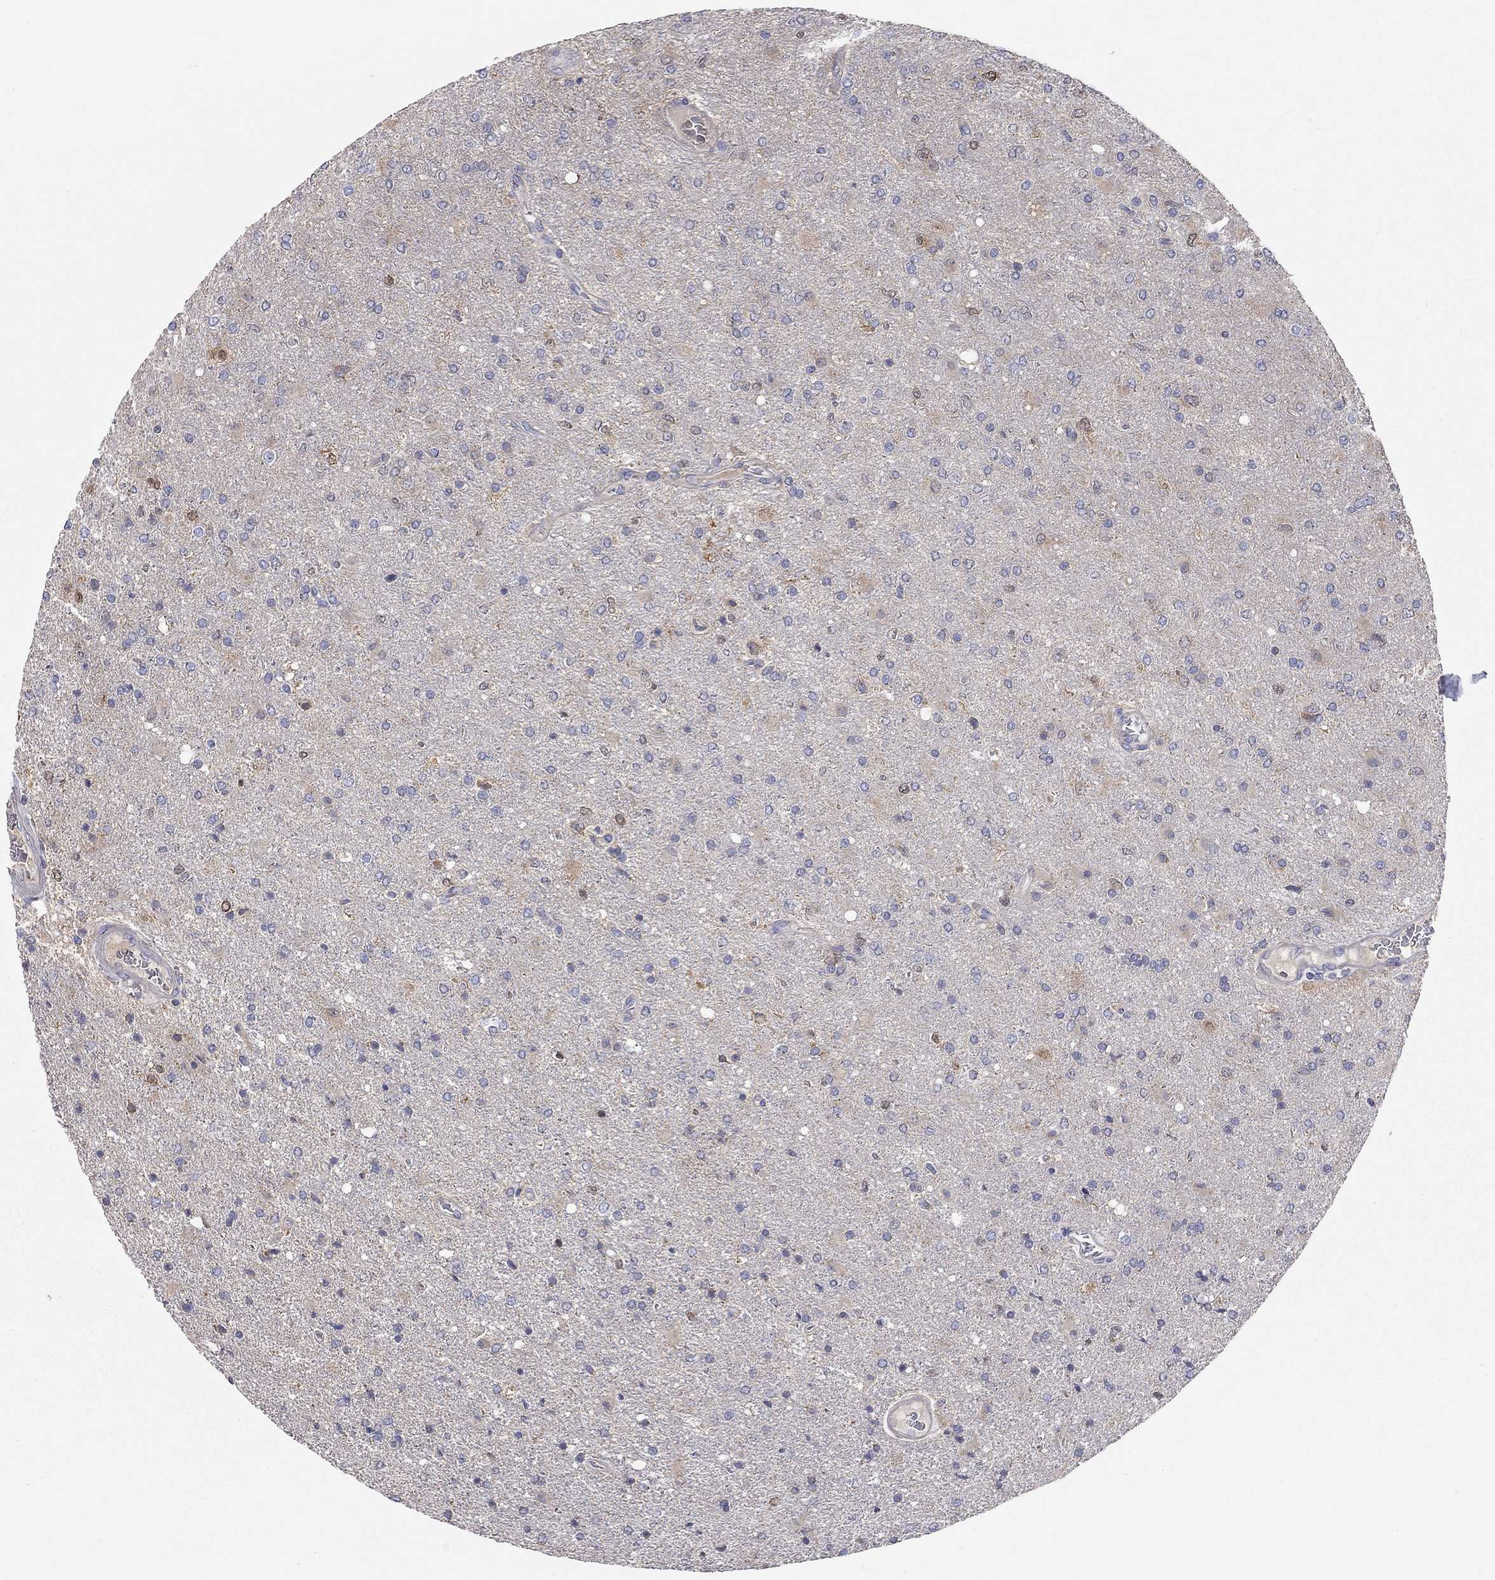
{"staining": {"intensity": "negative", "quantity": "none", "location": "none"}, "tissue": "glioma", "cell_type": "Tumor cells", "image_type": "cancer", "snomed": [{"axis": "morphology", "description": "Glioma, malignant, High grade"}, {"axis": "topography", "description": "Cerebral cortex"}], "caption": "The micrograph displays no significant positivity in tumor cells of malignant glioma (high-grade).", "gene": "CFAP161", "patient": {"sex": "male", "age": 70}}